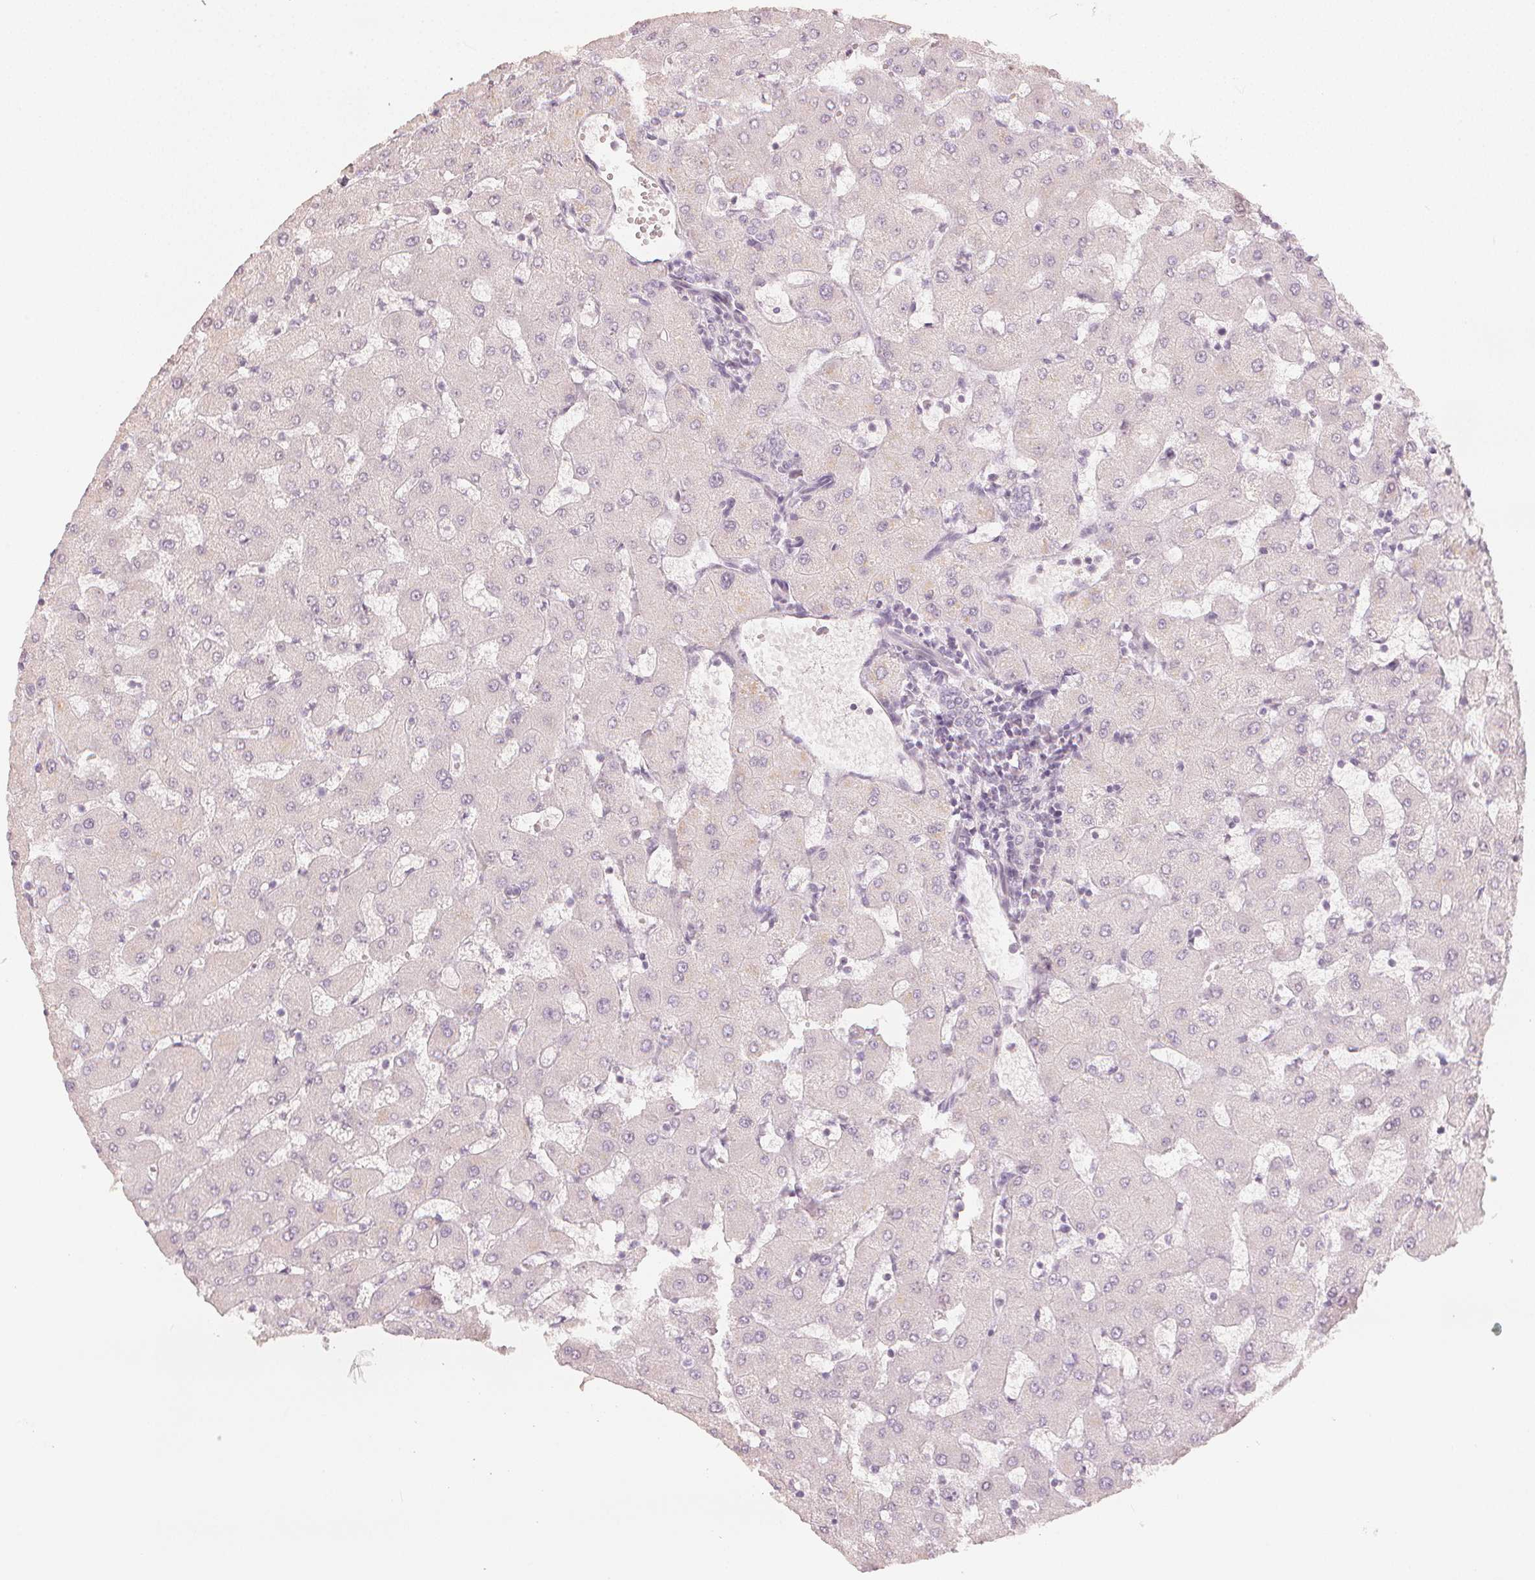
{"staining": {"intensity": "negative", "quantity": "none", "location": "none"}, "tissue": "liver", "cell_type": "Cholangiocytes", "image_type": "normal", "snomed": [{"axis": "morphology", "description": "Normal tissue, NOS"}, {"axis": "topography", "description": "Liver"}], "caption": "High magnification brightfield microscopy of unremarkable liver stained with DAB (brown) and counterstained with hematoxylin (blue): cholangiocytes show no significant positivity.", "gene": "CALB1", "patient": {"sex": "female", "age": 63}}